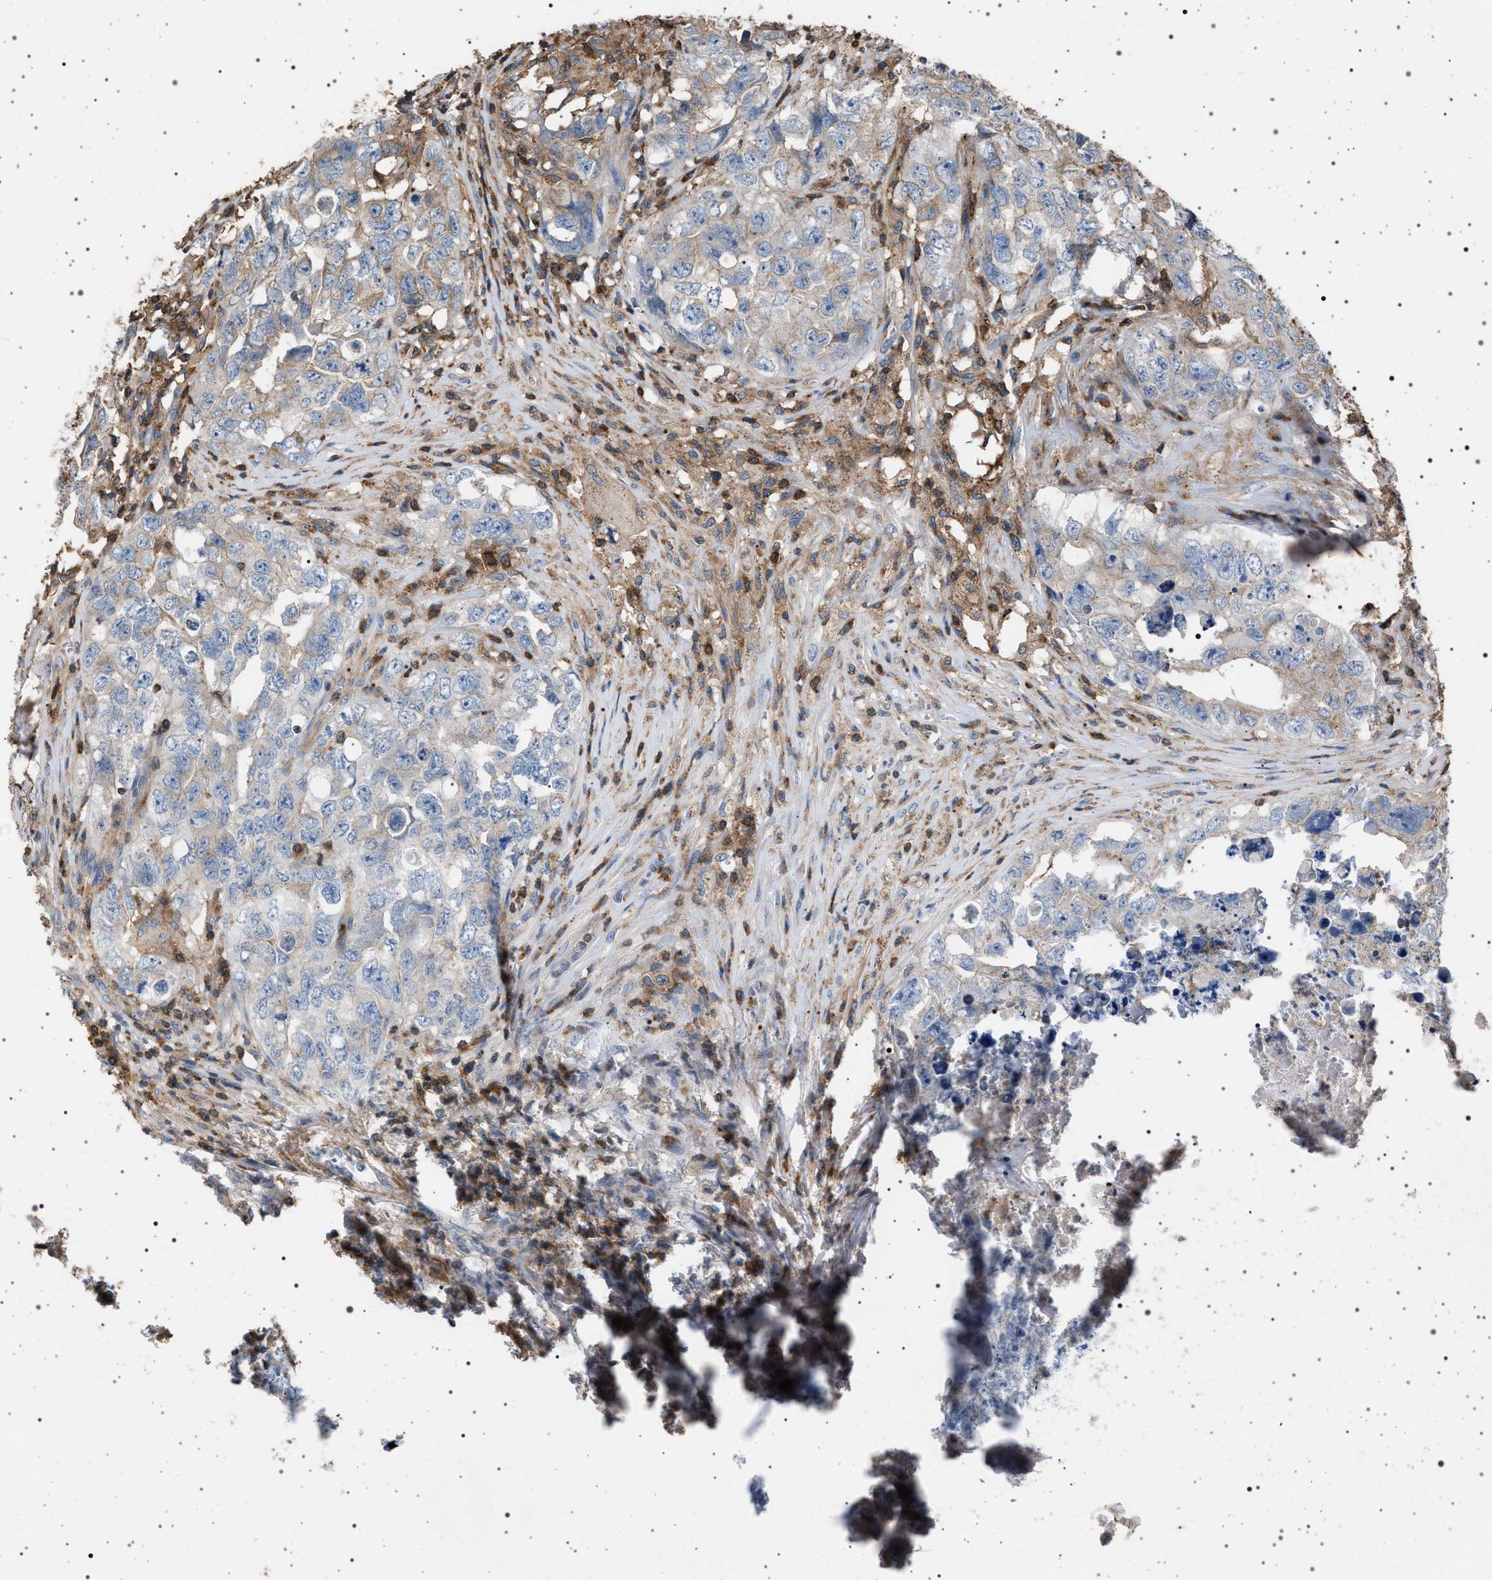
{"staining": {"intensity": "weak", "quantity": "<25%", "location": "cytoplasmic/membranous"}, "tissue": "testis cancer", "cell_type": "Tumor cells", "image_type": "cancer", "snomed": [{"axis": "morphology", "description": "Seminoma, NOS"}, {"axis": "morphology", "description": "Carcinoma, Embryonal, NOS"}, {"axis": "topography", "description": "Testis"}], "caption": "A histopathology image of seminoma (testis) stained for a protein demonstrates no brown staining in tumor cells. (Stains: DAB IHC with hematoxylin counter stain, Microscopy: brightfield microscopy at high magnification).", "gene": "SMAP2", "patient": {"sex": "male", "age": 43}}